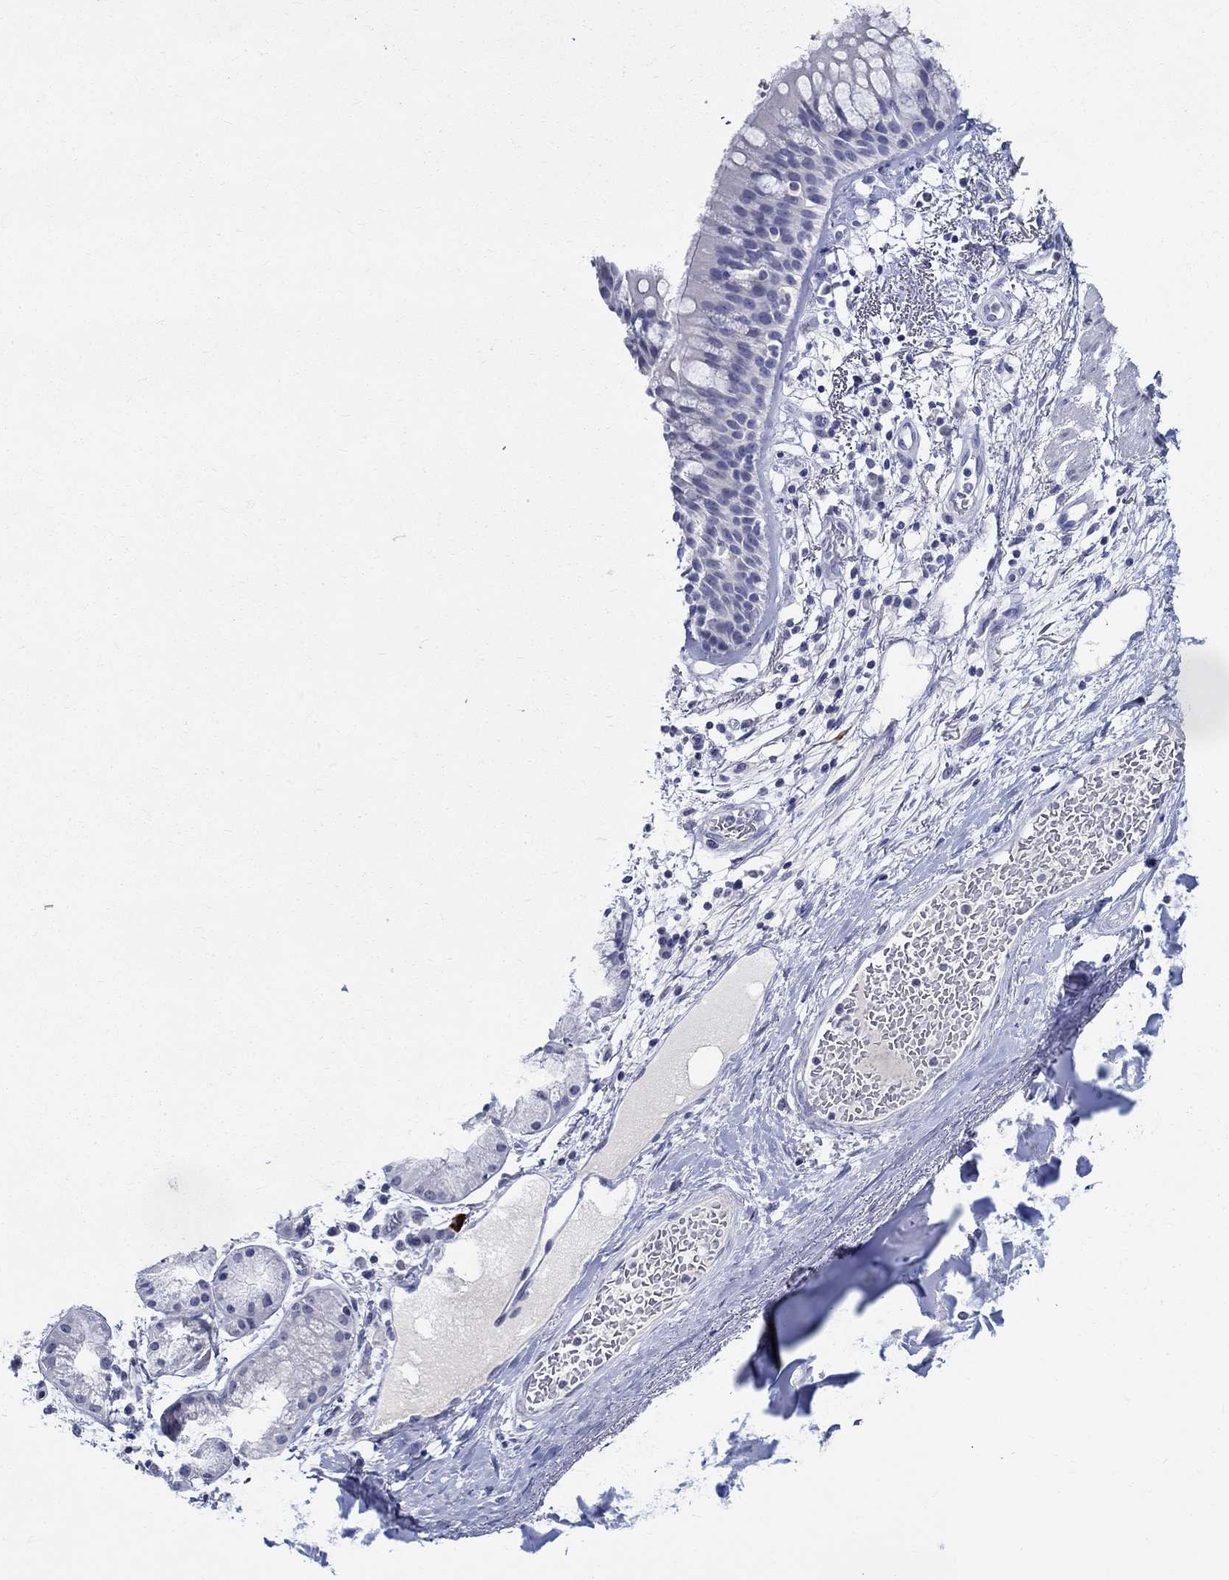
{"staining": {"intensity": "negative", "quantity": "none", "location": "none"}, "tissue": "bronchus", "cell_type": "Respiratory epithelial cells", "image_type": "normal", "snomed": [{"axis": "morphology", "description": "Normal tissue, NOS"}, {"axis": "topography", "description": "Bronchus"}, {"axis": "topography", "description": "Lung"}], "caption": "Bronchus stained for a protein using immunohistochemistry demonstrates no expression respiratory epithelial cells.", "gene": "CETN1", "patient": {"sex": "female", "age": 57}}